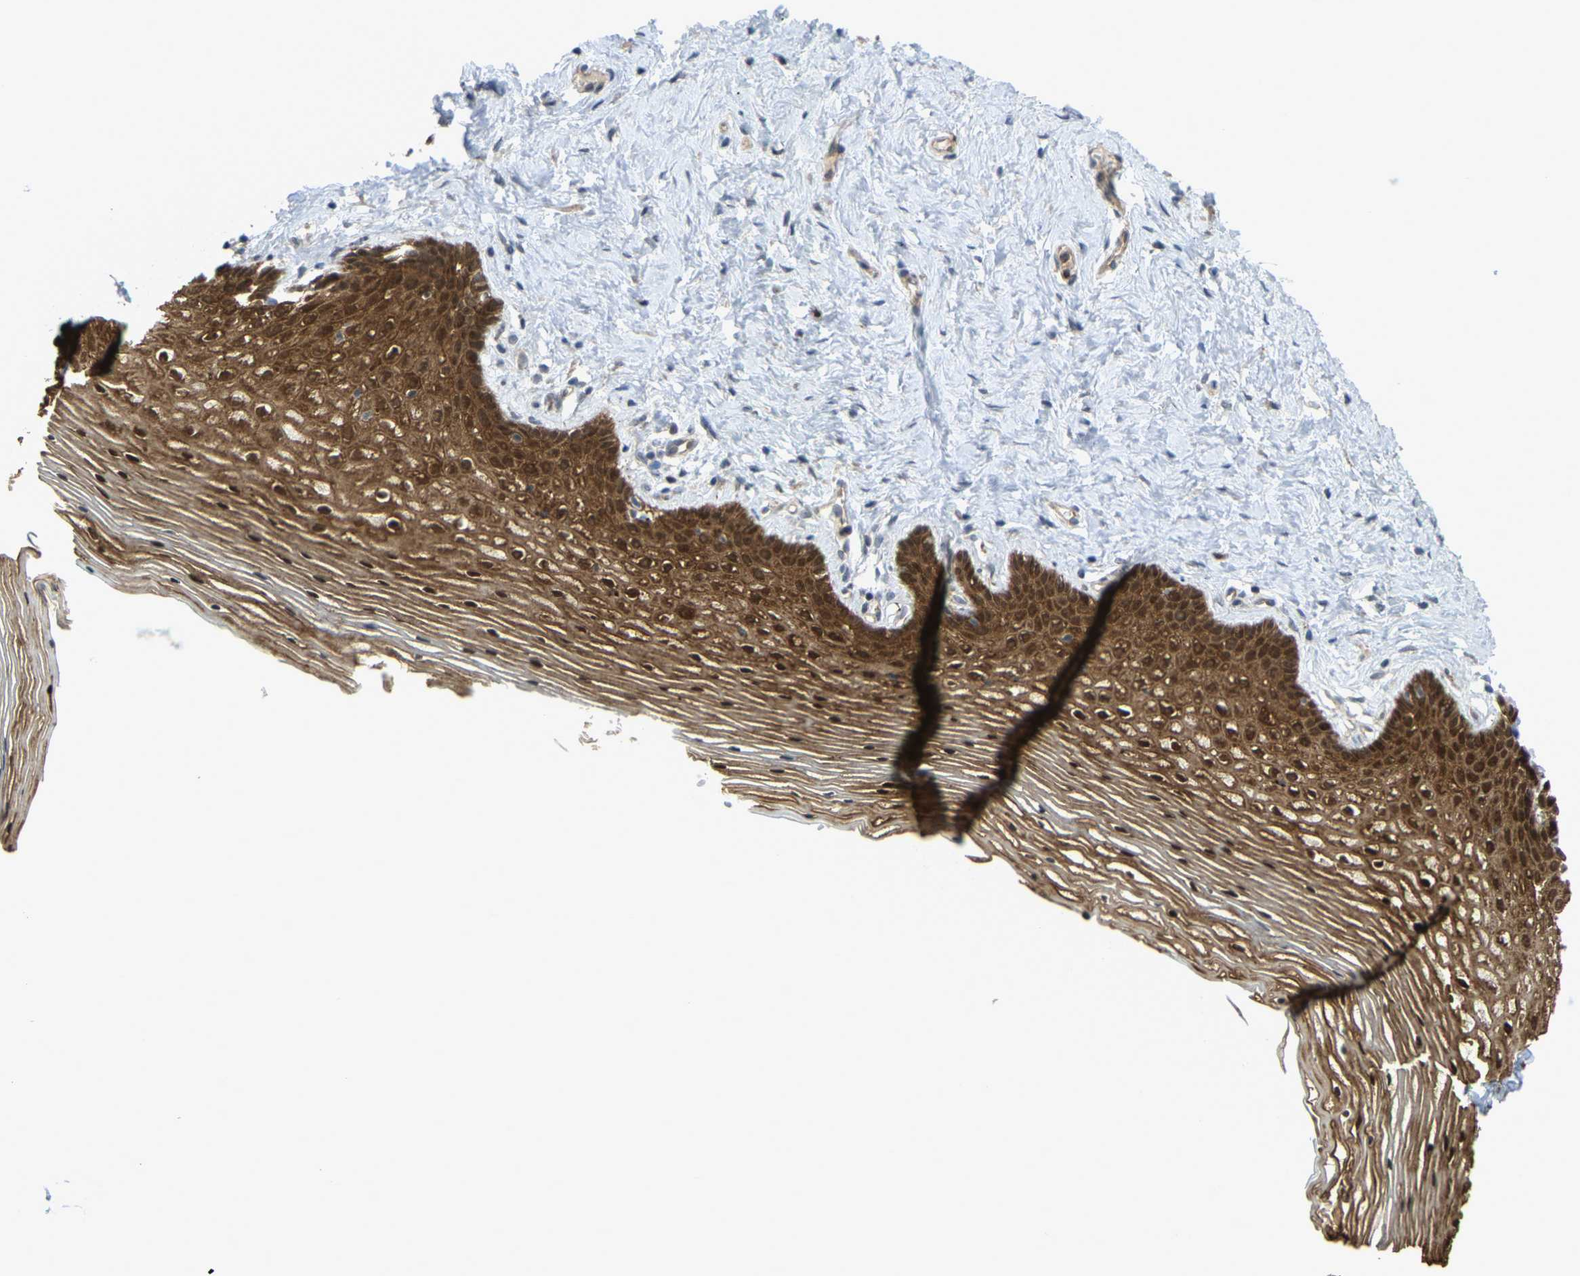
{"staining": {"intensity": "strong", "quantity": ">75%", "location": "cytoplasmic/membranous"}, "tissue": "vagina", "cell_type": "Squamous epithelial cells", "image_type": "normal", "snomed": [{"axis": "morphology", "description": "Normal tissue, NOS"}, {"axis": "topography", "description": "Vagina"}], "caption": "Approximately >75% of squamous epithelial cells in benign vagina display strong cytoplasmic/membranous protein expression as visualized by brown immunohistochemical staining.", "gene": "SERPINB5", "patient": {"sex": "female", "age": 32}}